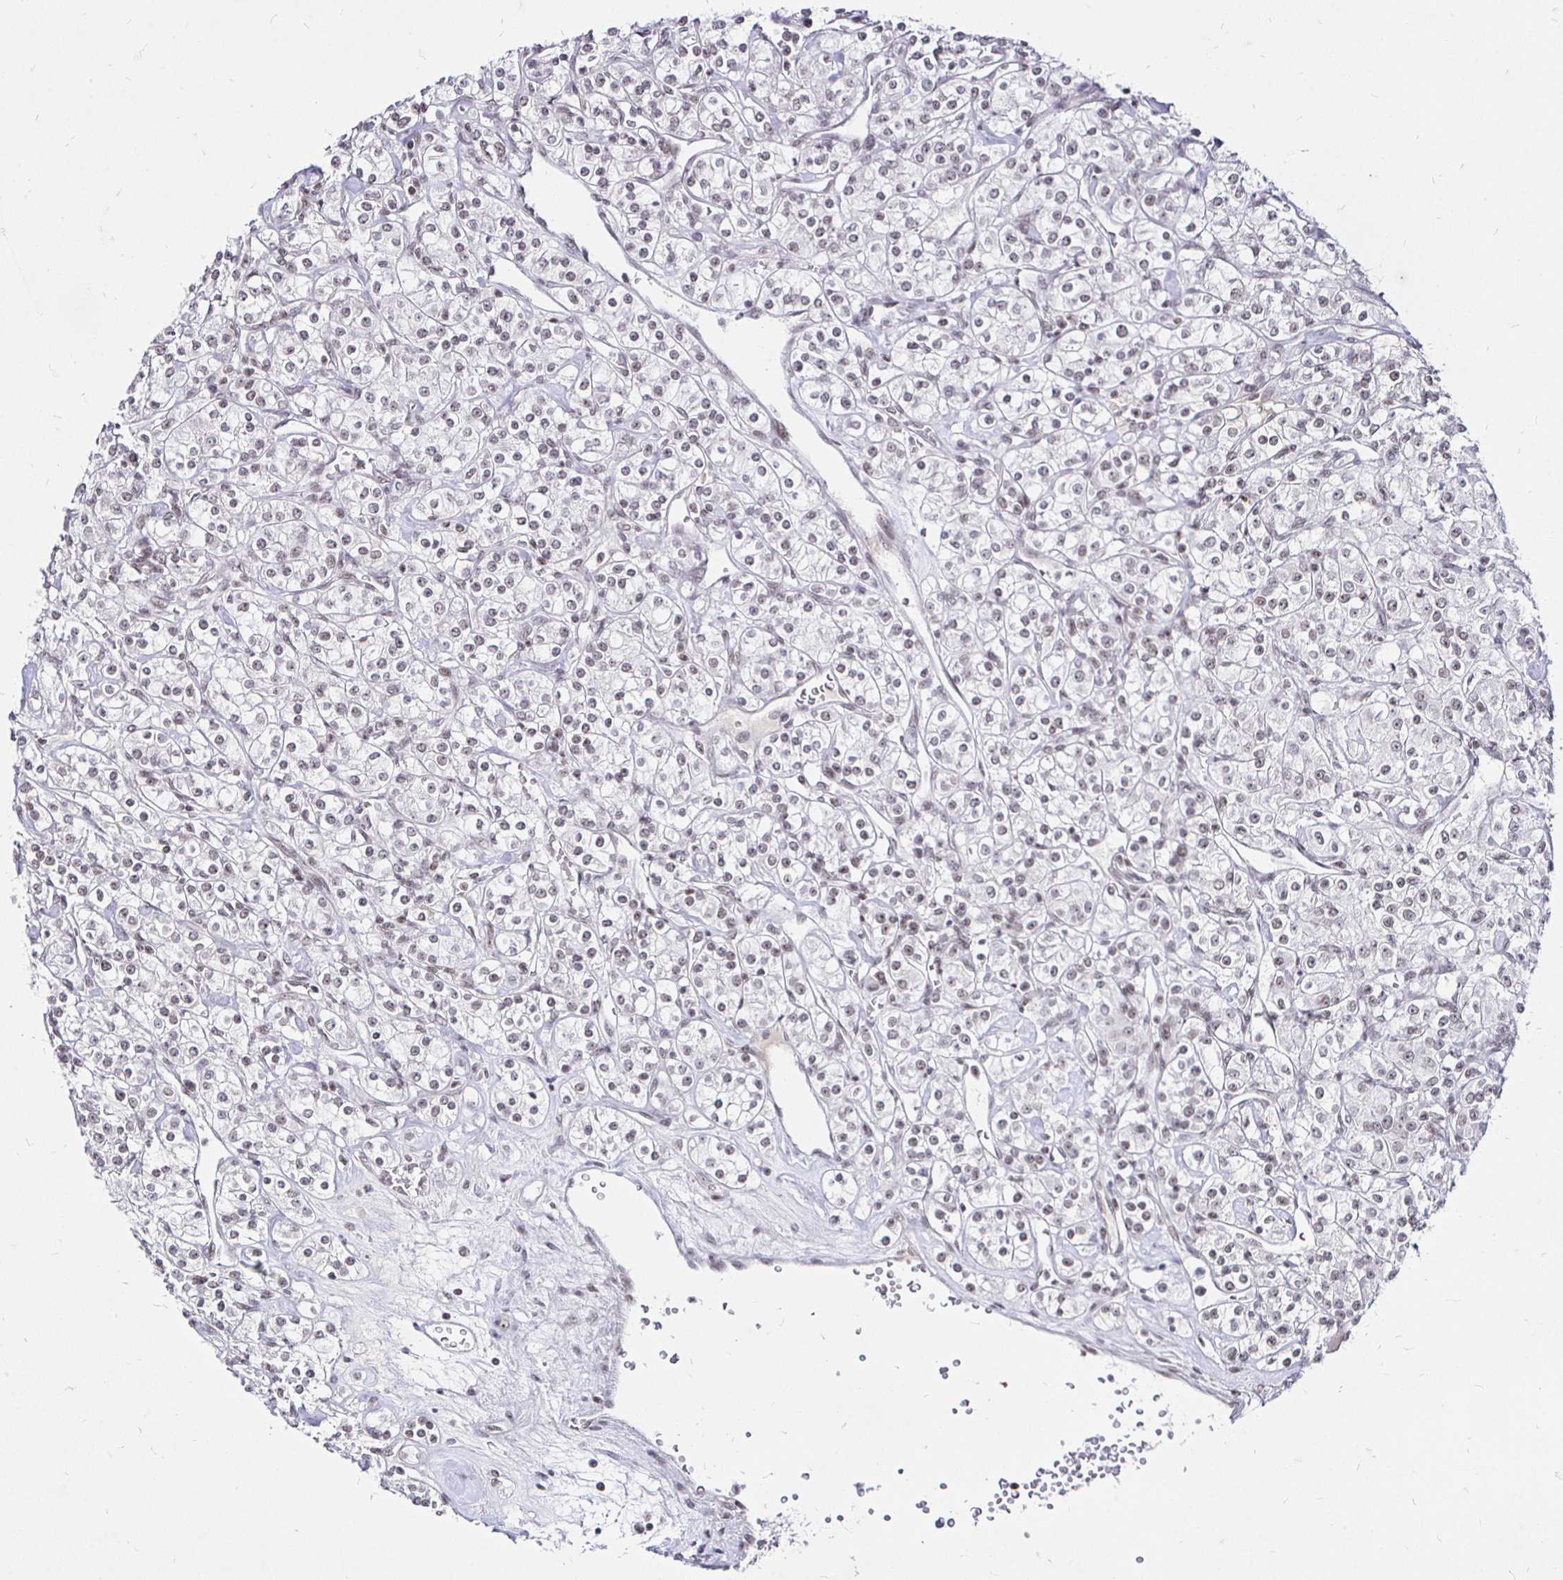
{"staining": {"intensity": "weak", "quantity": "<25%", "location": "nuclear"}, "tissue": "renal cancer", "cell_type": "Tumor cells", "image_type": "cancer", "snomed": [{"axis": "morphology", "description": "Adenocarcinoma, NOS"}, {"axis": "topography", "description": "Kidney"}], "caption": "The histopathology image exhibits no significant positivity in tumor cells of renal cancer (adenocarcinoma).", "gene": "SIN3A", "patient": {"sex": "male", "age": 77}}